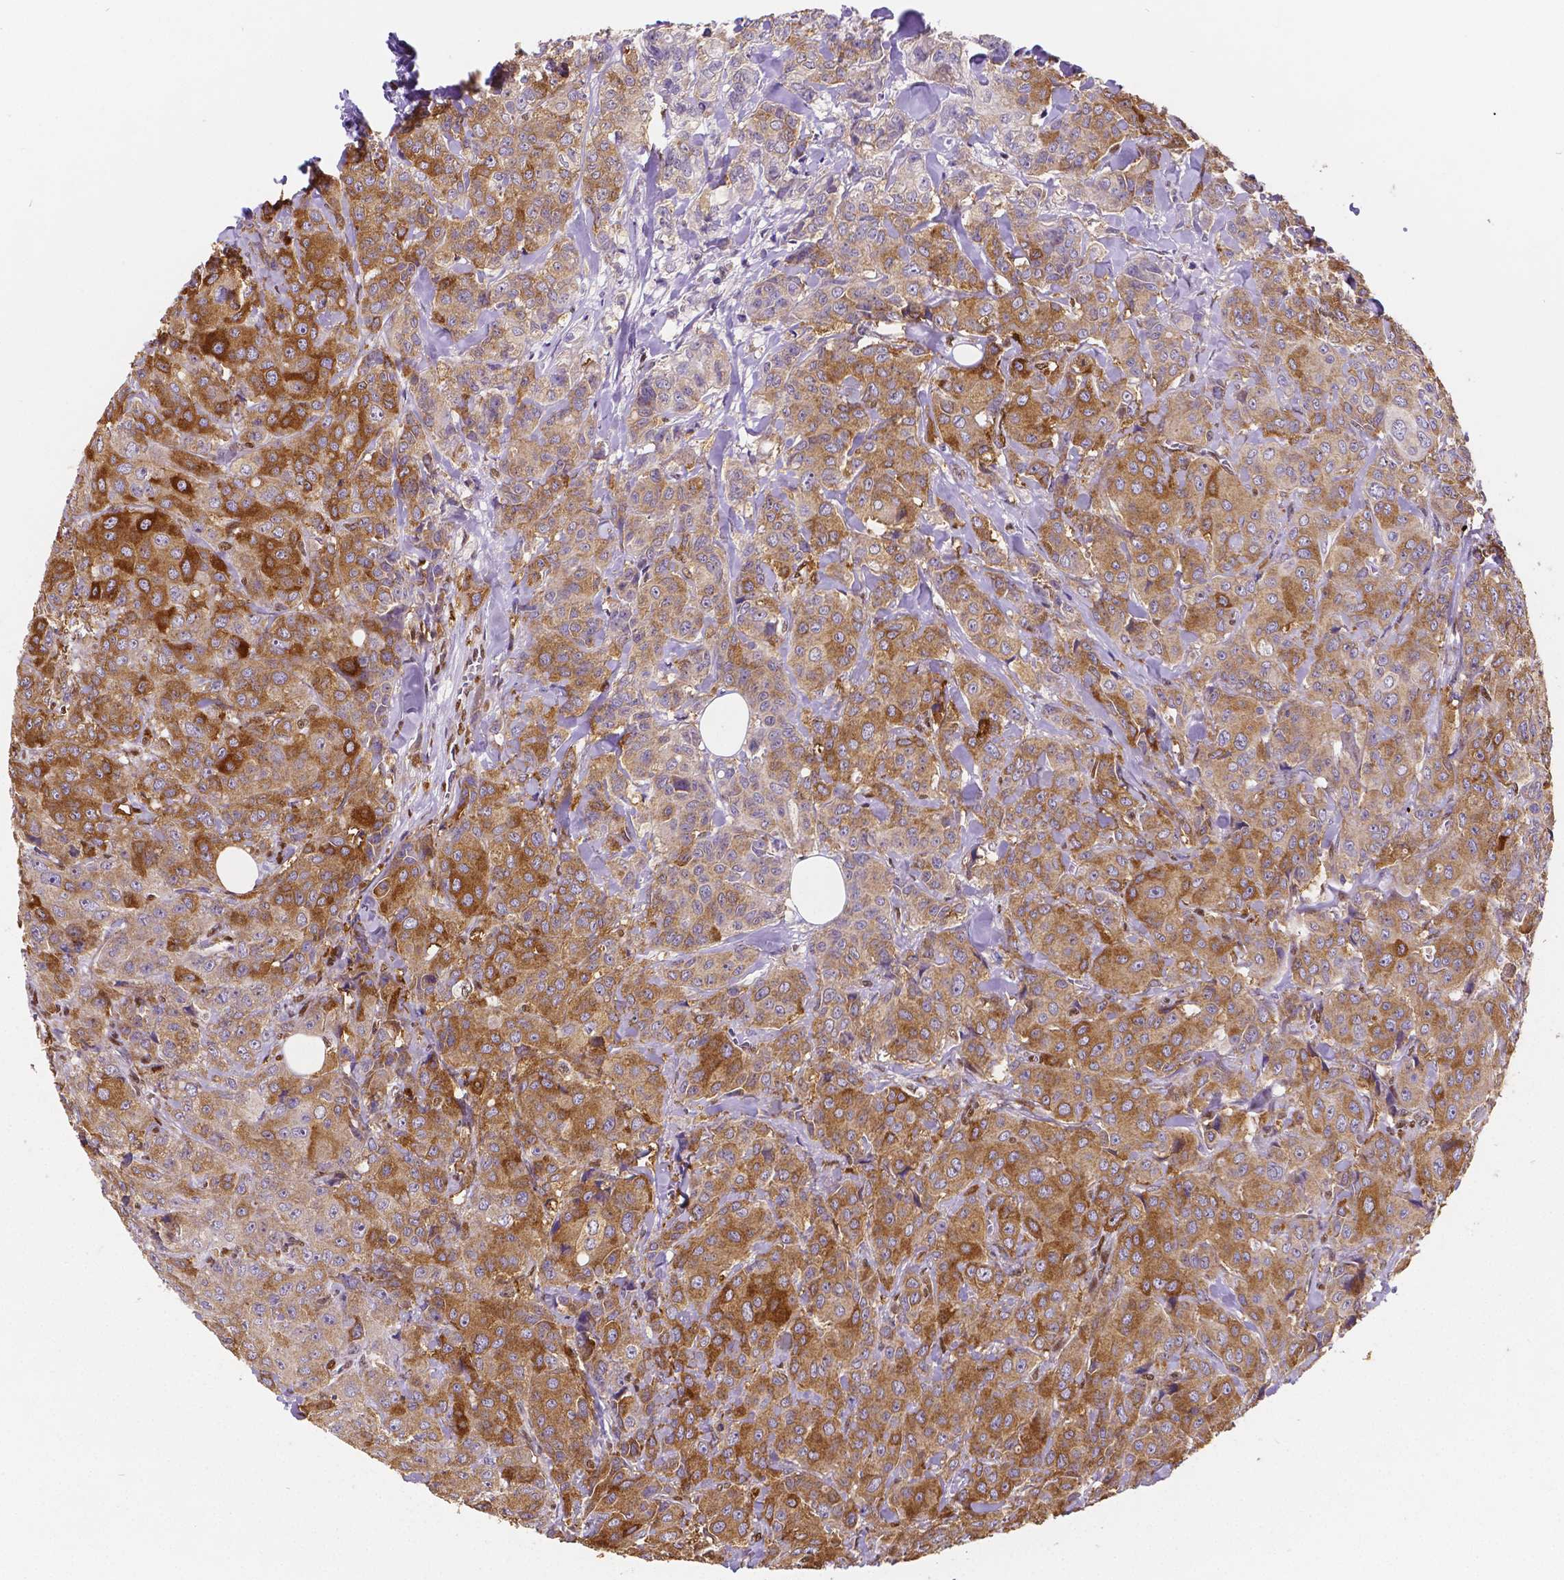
{"staining": {"intensity": "strong", "quantity": ">75%", "location": "cytoplasmic/membranous"}, "tissue": "breast cancer", "cell_type": "Tumor cells", "image_type": "cancer", "snomed": [{"axis": "morphology", "description": "Duct carcinoma"}, {"axis": "topography", "description": "Breast"}], "caption": "A photomicrograph showing strong cytoplasmic/membranous expression in approximately >75% of tumor cells in breast cancer, as visualized by brown immunohistochemical staining.", "gene": "MEF2C", "patient": {"sex": "female", "age": 43}}